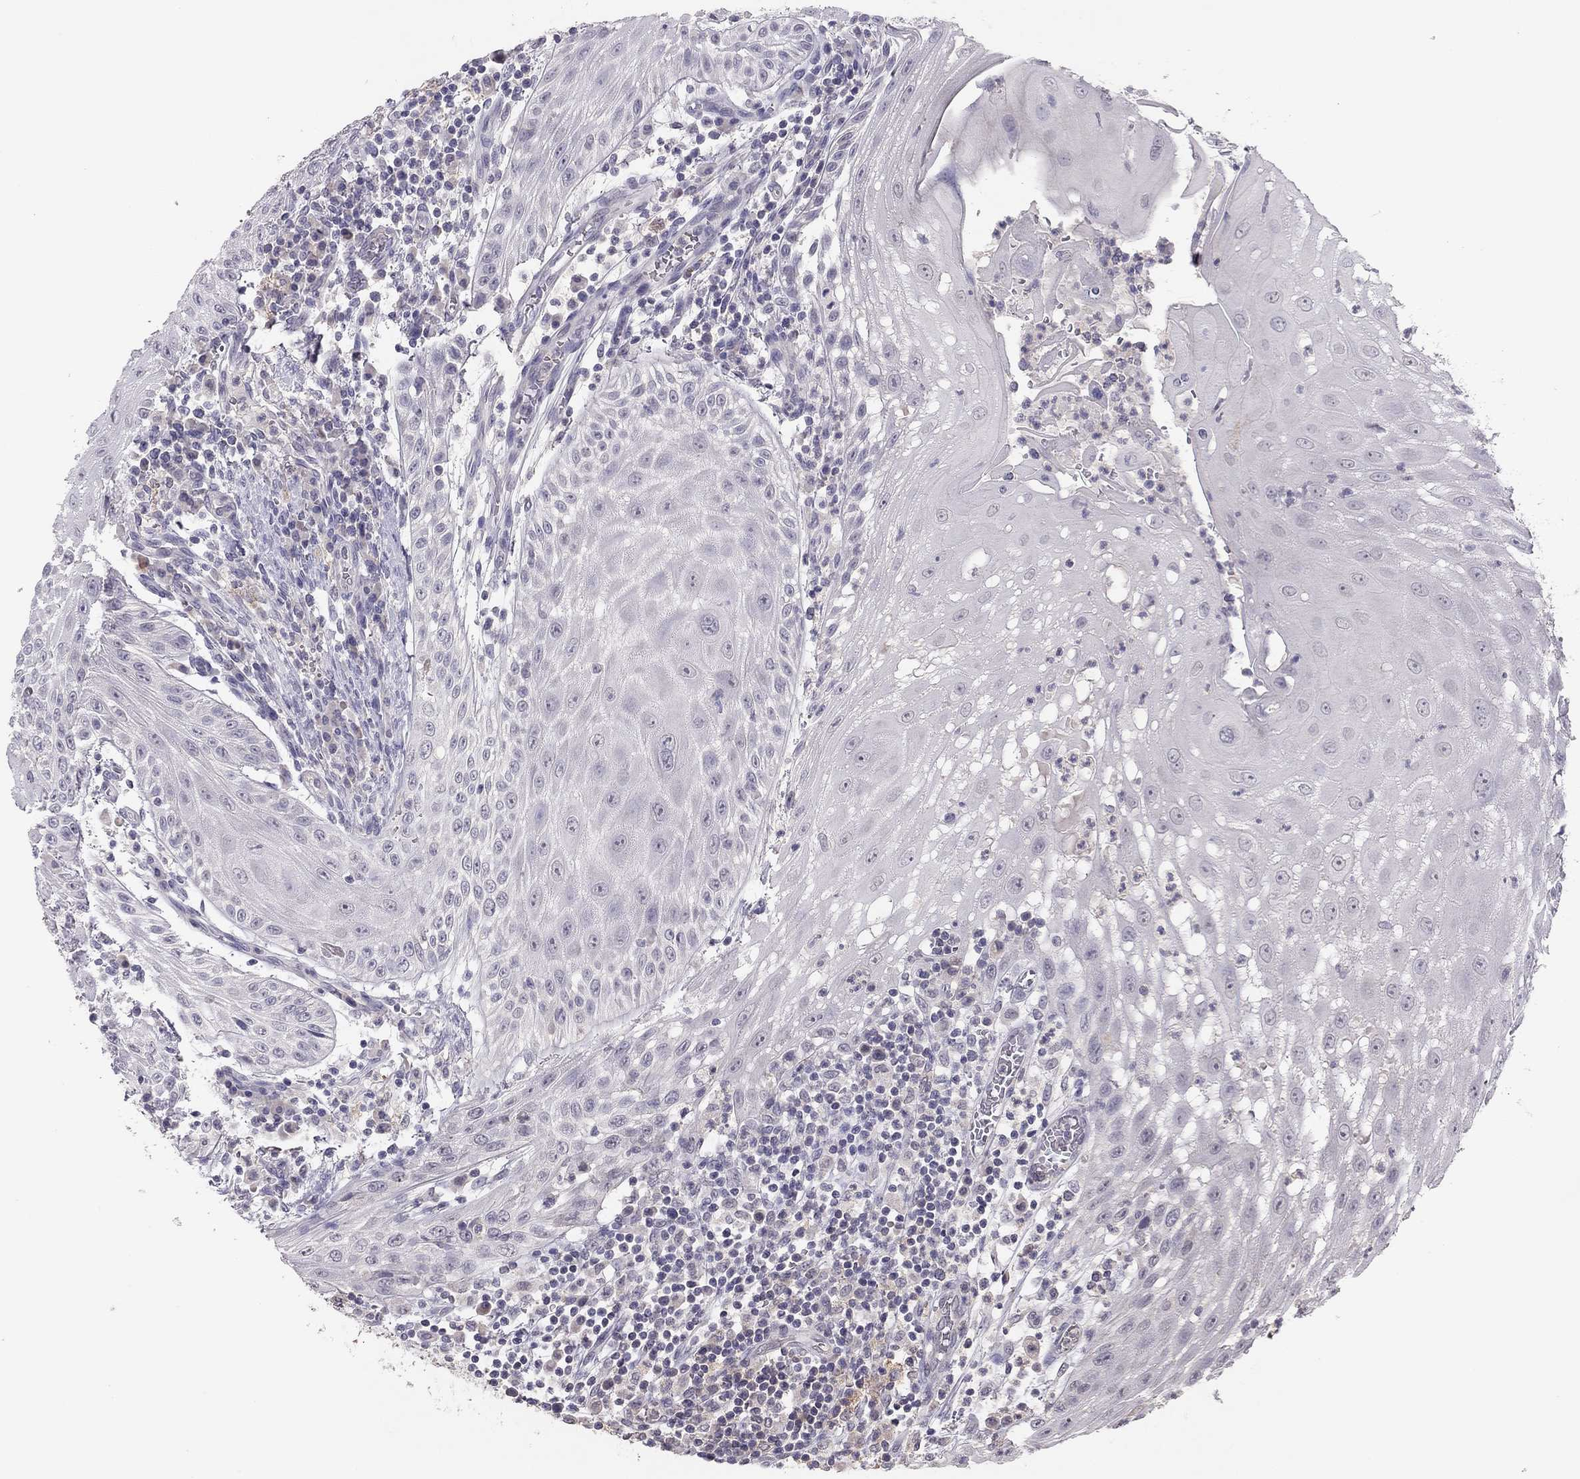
{"staining": {"intensity": "negative", "quantity": "none", "location": "none"}, "tissue": "head and neck cancer", "cell_type": "Tumor cells", "image_type": "cancer", "snomed": [{"axis": "morphology", "description": "Squamous cell carcinoma, NOS"}, {"axis": "topography", "description": "Oral tissue"}, {"axis": "topography", "description": "Head-Neck"}], "caption": "This is an IHC micrograph of head and neck cancer (squamous cell carcinoma). There is no expression in tumor cells.", "gene": "ADORA2A", "patient": {"sex": "male", "age": 58}}